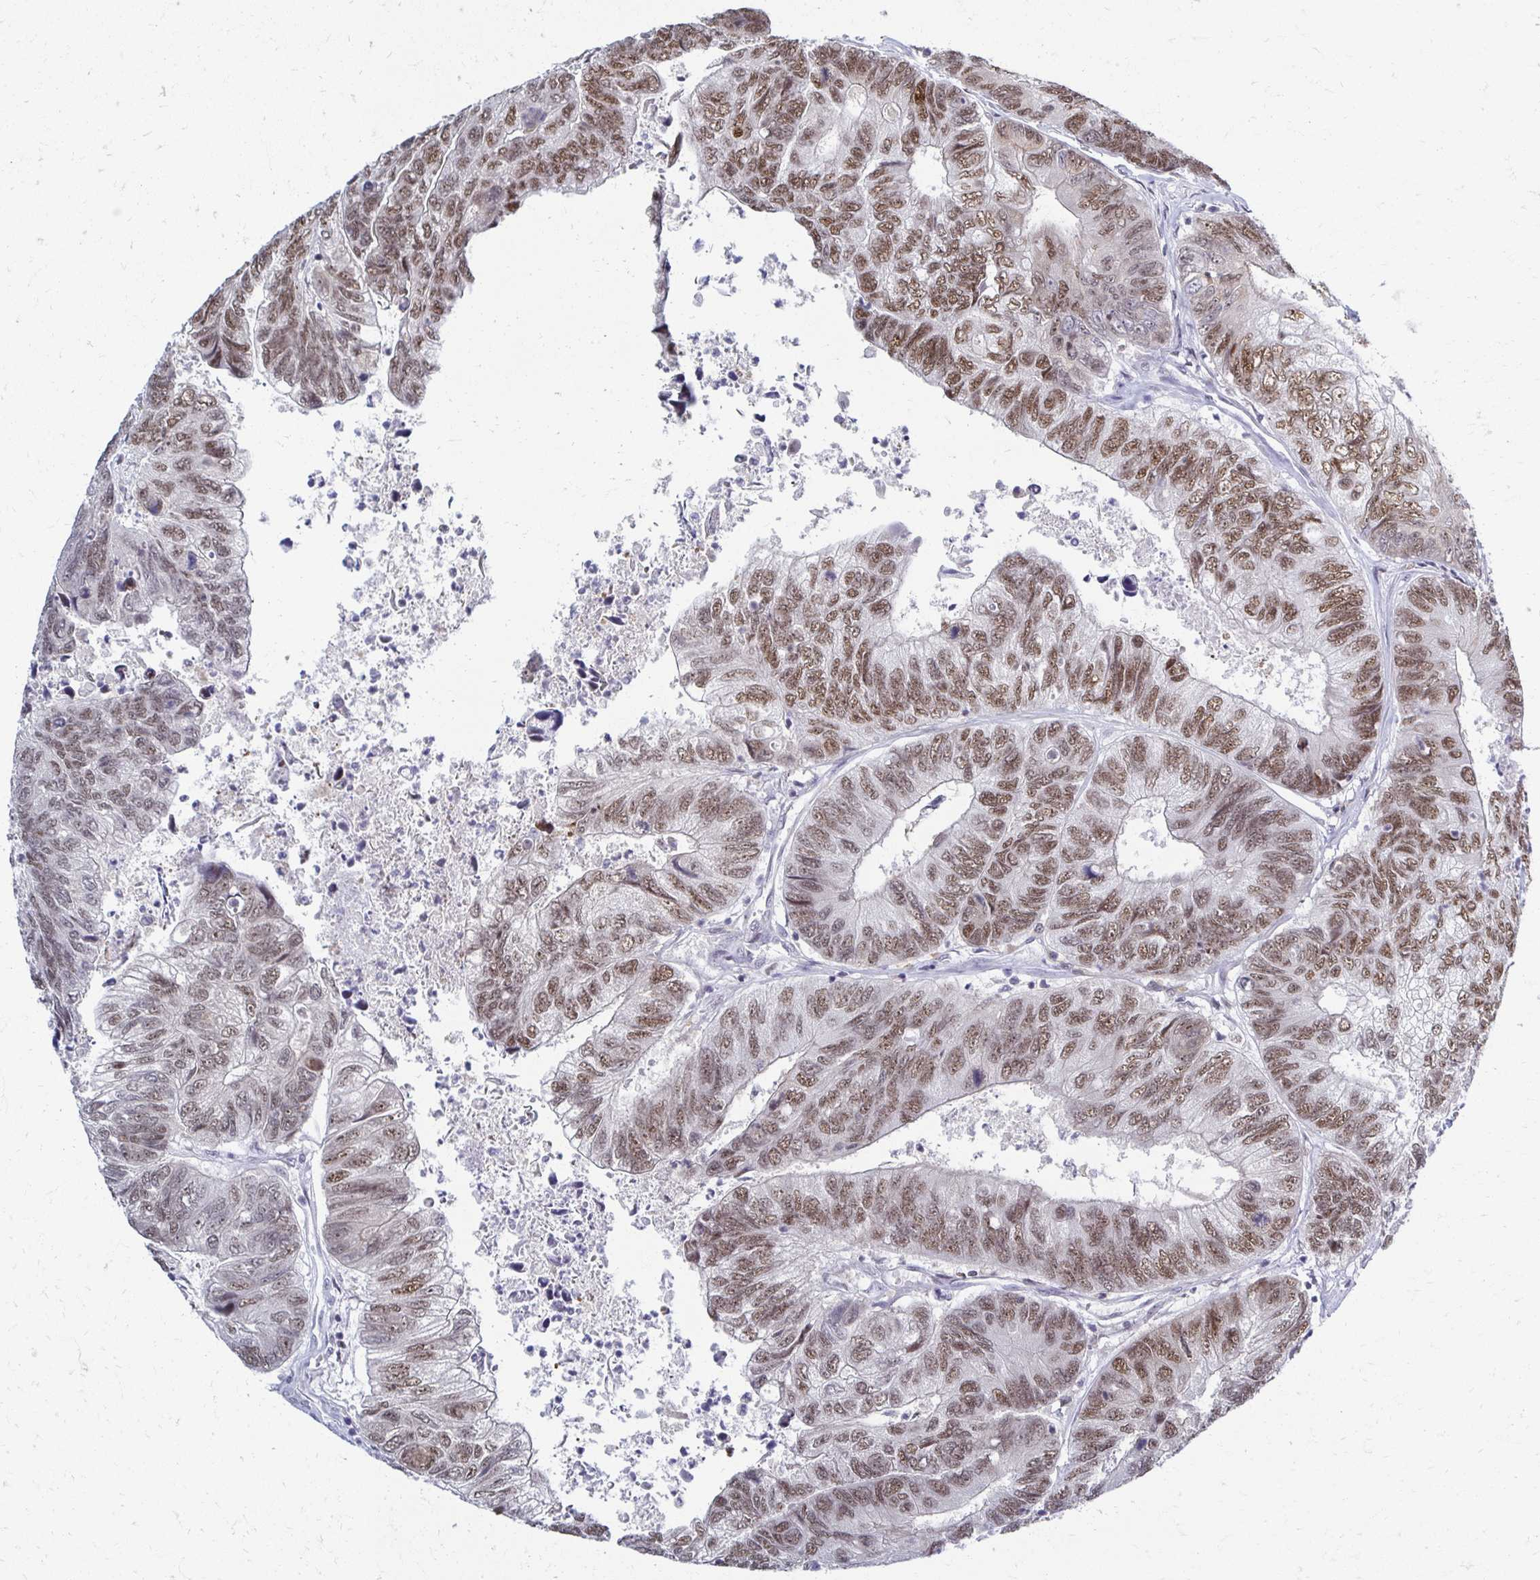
{"staining": {"intensity": "moderate", "quantity": ">75%", "location": "nuclear"}, "tissue": "colorectal cancer", "cell_type": "Tumor cells", "image_type": "cancer", "snomed": [{"axis": "morphology", "description": "Adenocarcinoma, NOS"}, {"axis": "topography", "description": "Colon"}], "caption": "High-power microscopy captured an immunohistochemistry image of colorectal cancer (adenocarcinoma), revealing moderate nuclear expression in about >75% of tumor cells.", "gene": "IRF7", "patient": {"sex": "female", "age": 67}}